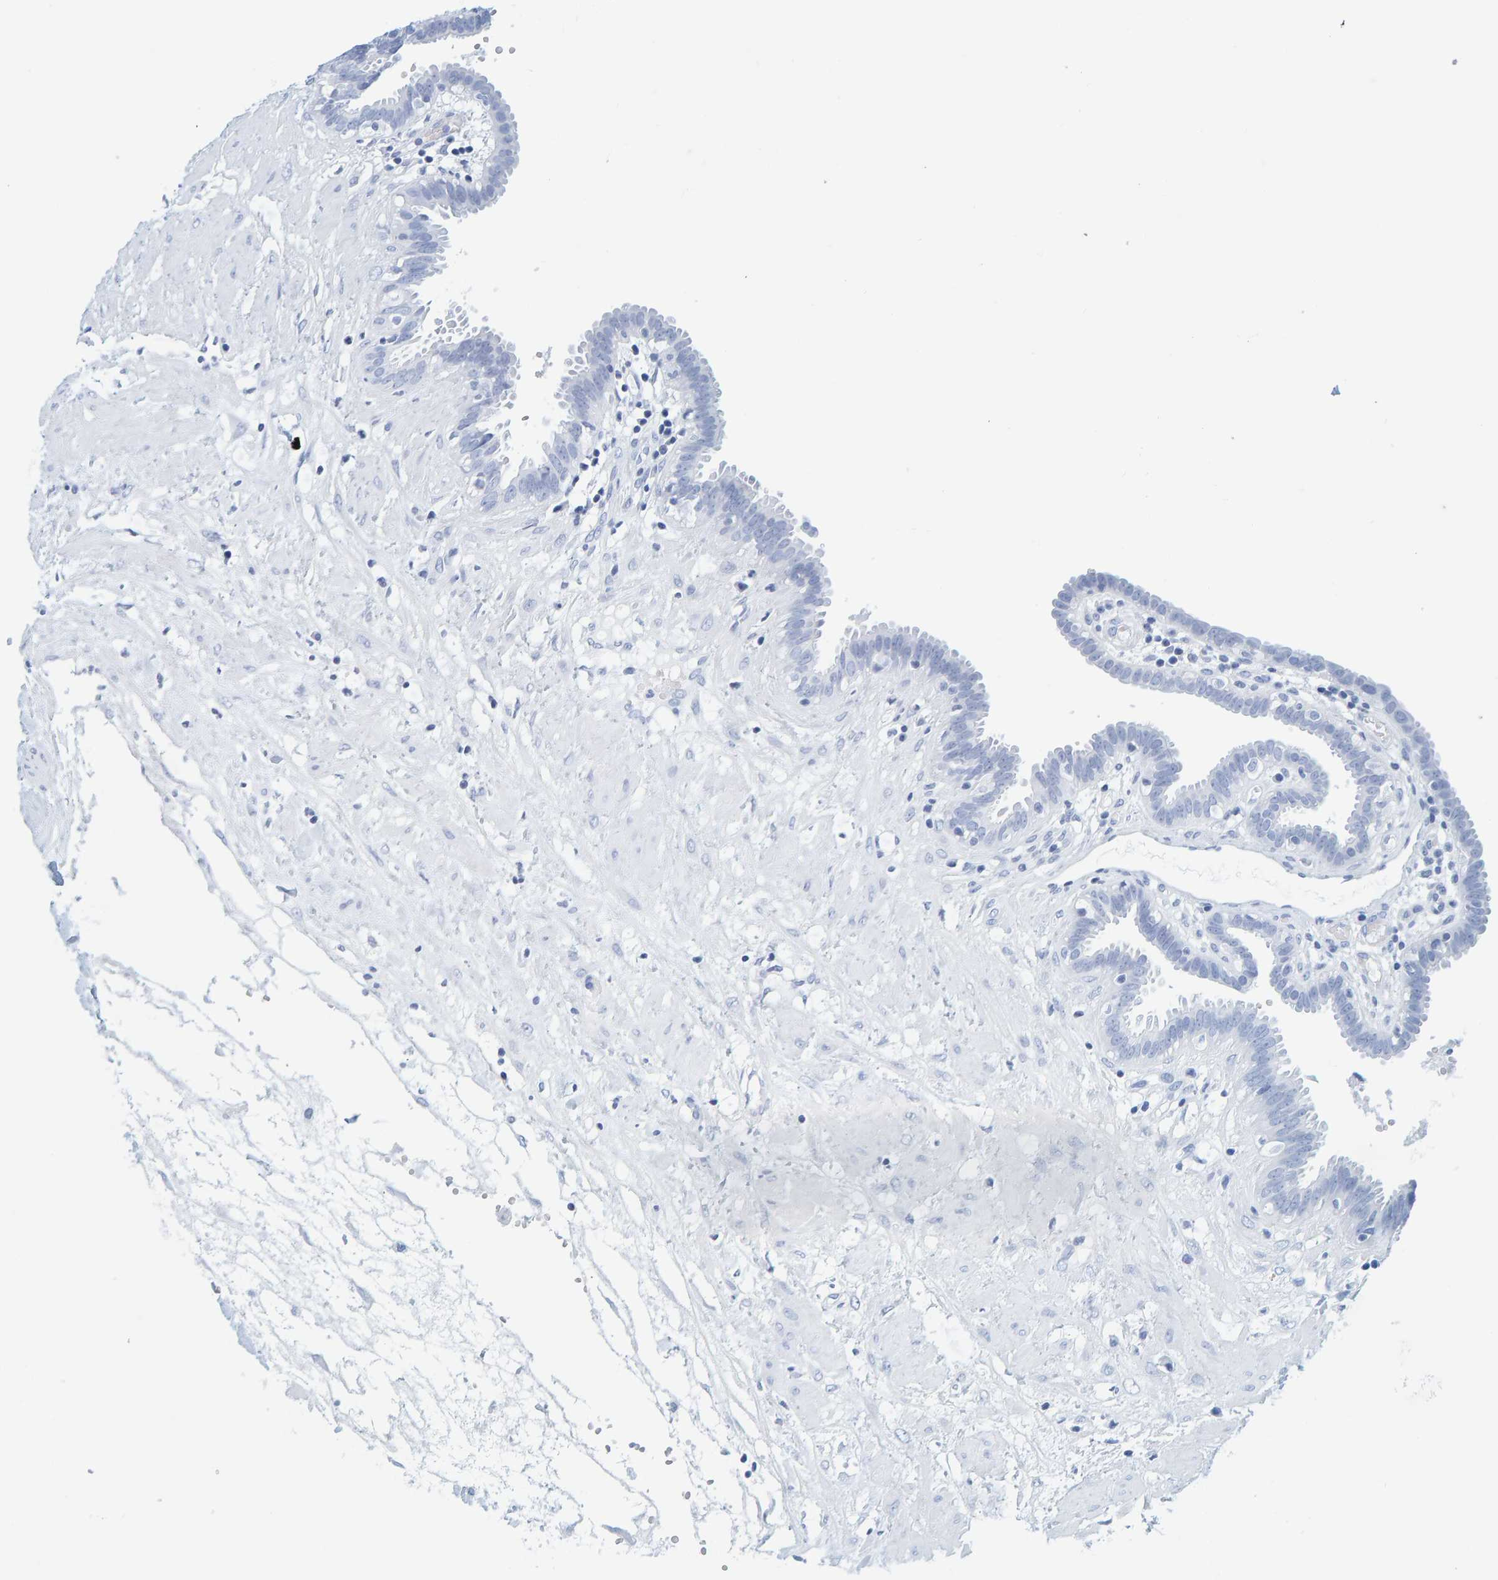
{"staining": {"intensity": "negative", "quantity": "none", "location": "none"}, "tissue": "fallopian tube", "cell_type": "Glandular cells", "image_type": "normal", "snomed": [{"axis": "morphology", "description": "Normal tissue, NOS"}, {"axis": "topography", "description": "Fallopian tube"}, {"axis": "topography", "description": "Placenta"}], "caption": "Image shows no protein expression in glandular cells of benign fallopian tube.", "gene": "SFTPC", "patient": {"sex": "female", "age": 32}}